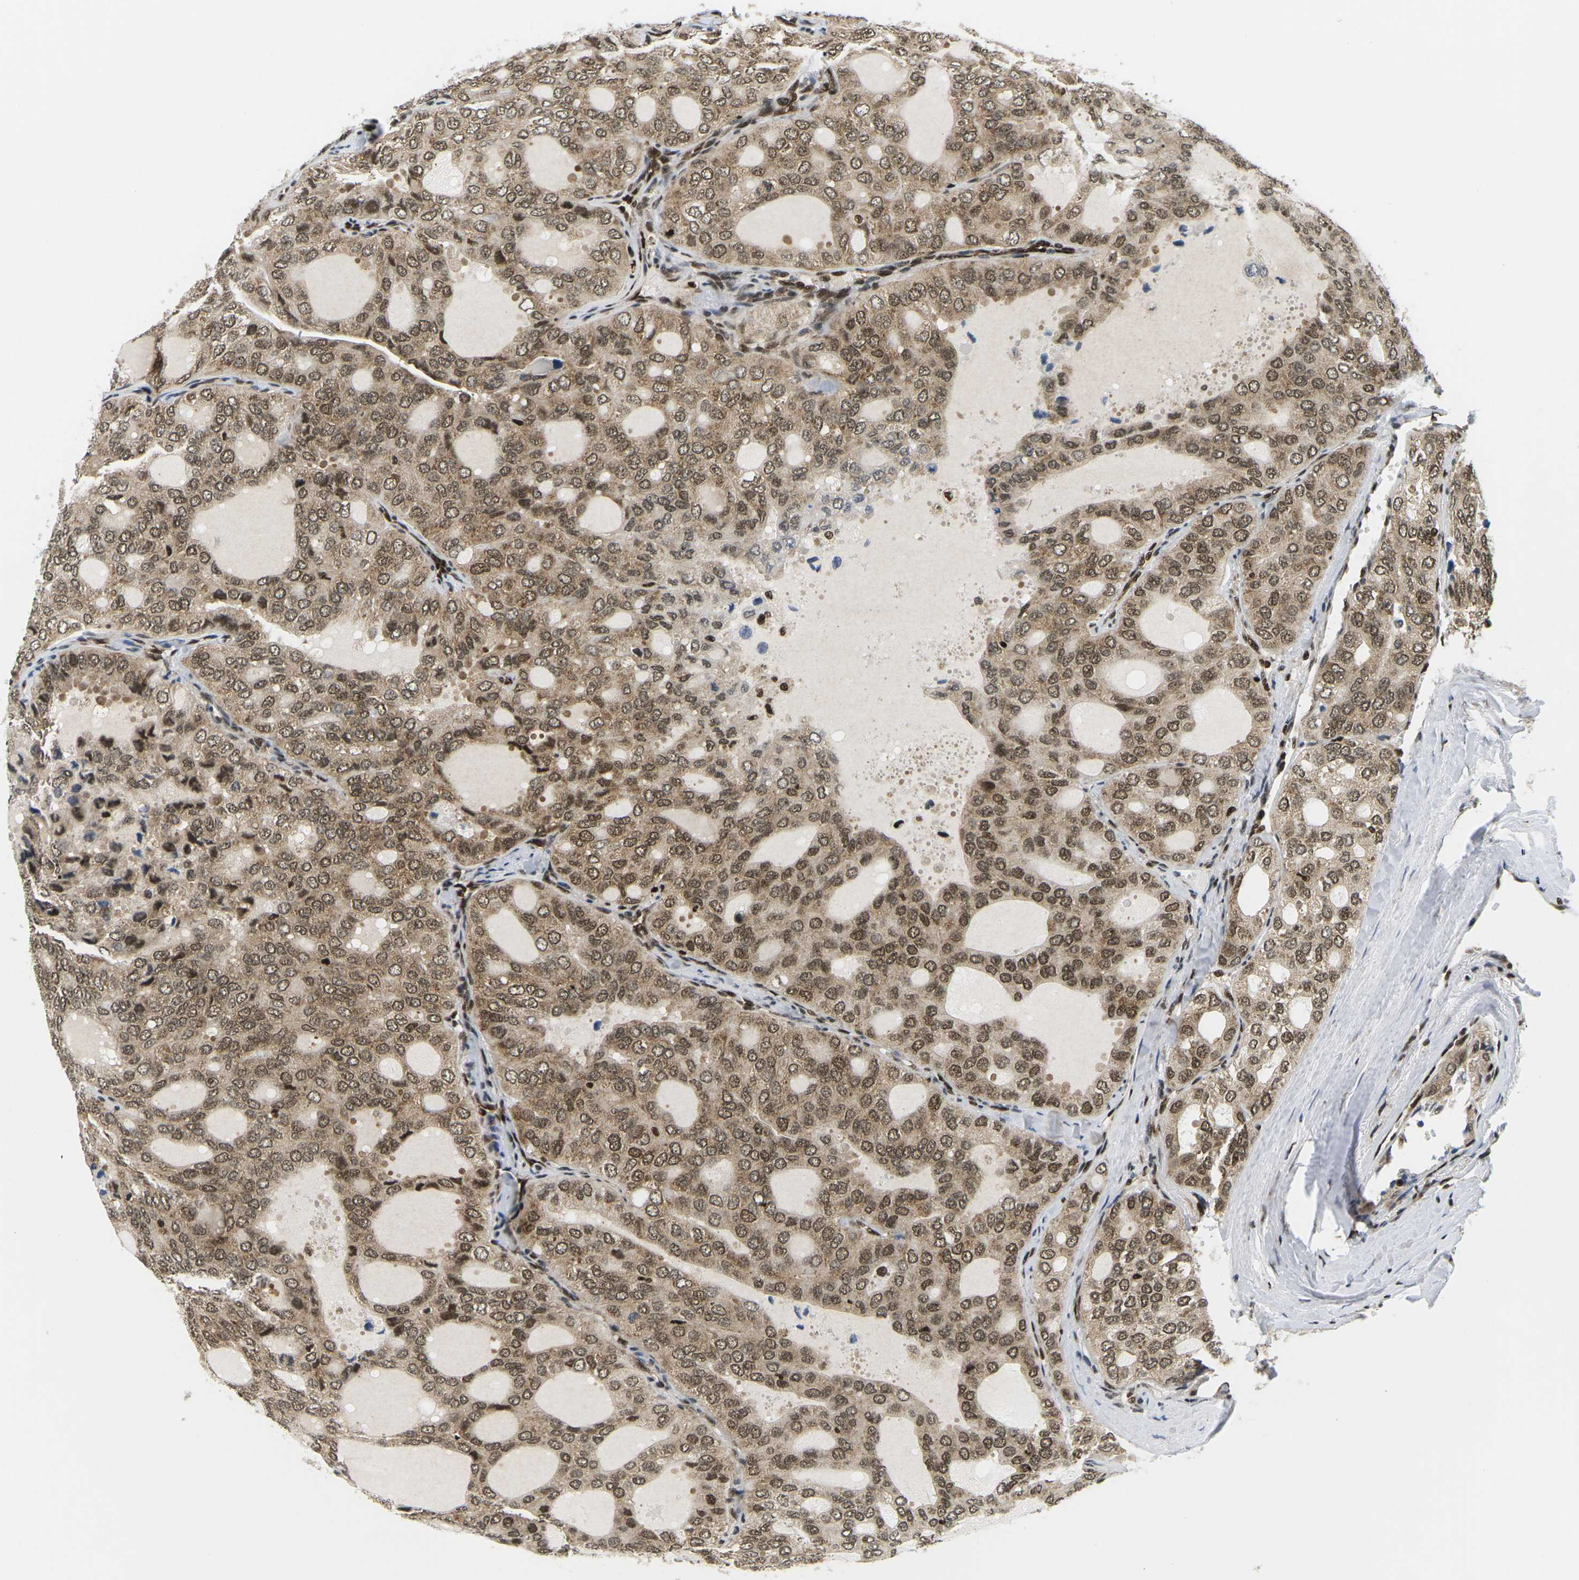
{"staining": {"intensity": "moderate", "quantity": ">75%", "location": "cytoplasmic/membranous,nuclear"}, "tissue": "thyroid cancer", "cell_type": "Tumor cells", "image_type": "cancer", "snomed": [{"axis": "morphology", "description": "Follicular adenoma carcinoma, NOS"}, {"axis": "topography", "description": "Thyroid gland"}], "caption": "Approximately >75% of tumor cells in thyroid follicular adenoma carcinoma exhibit moderate cytoplasmic/membranous and nuclear protein positivity as visualized by brown immunohistochemical staining.", "gene": "CELF1", "patient": {"sex": "male", "age": 75}}